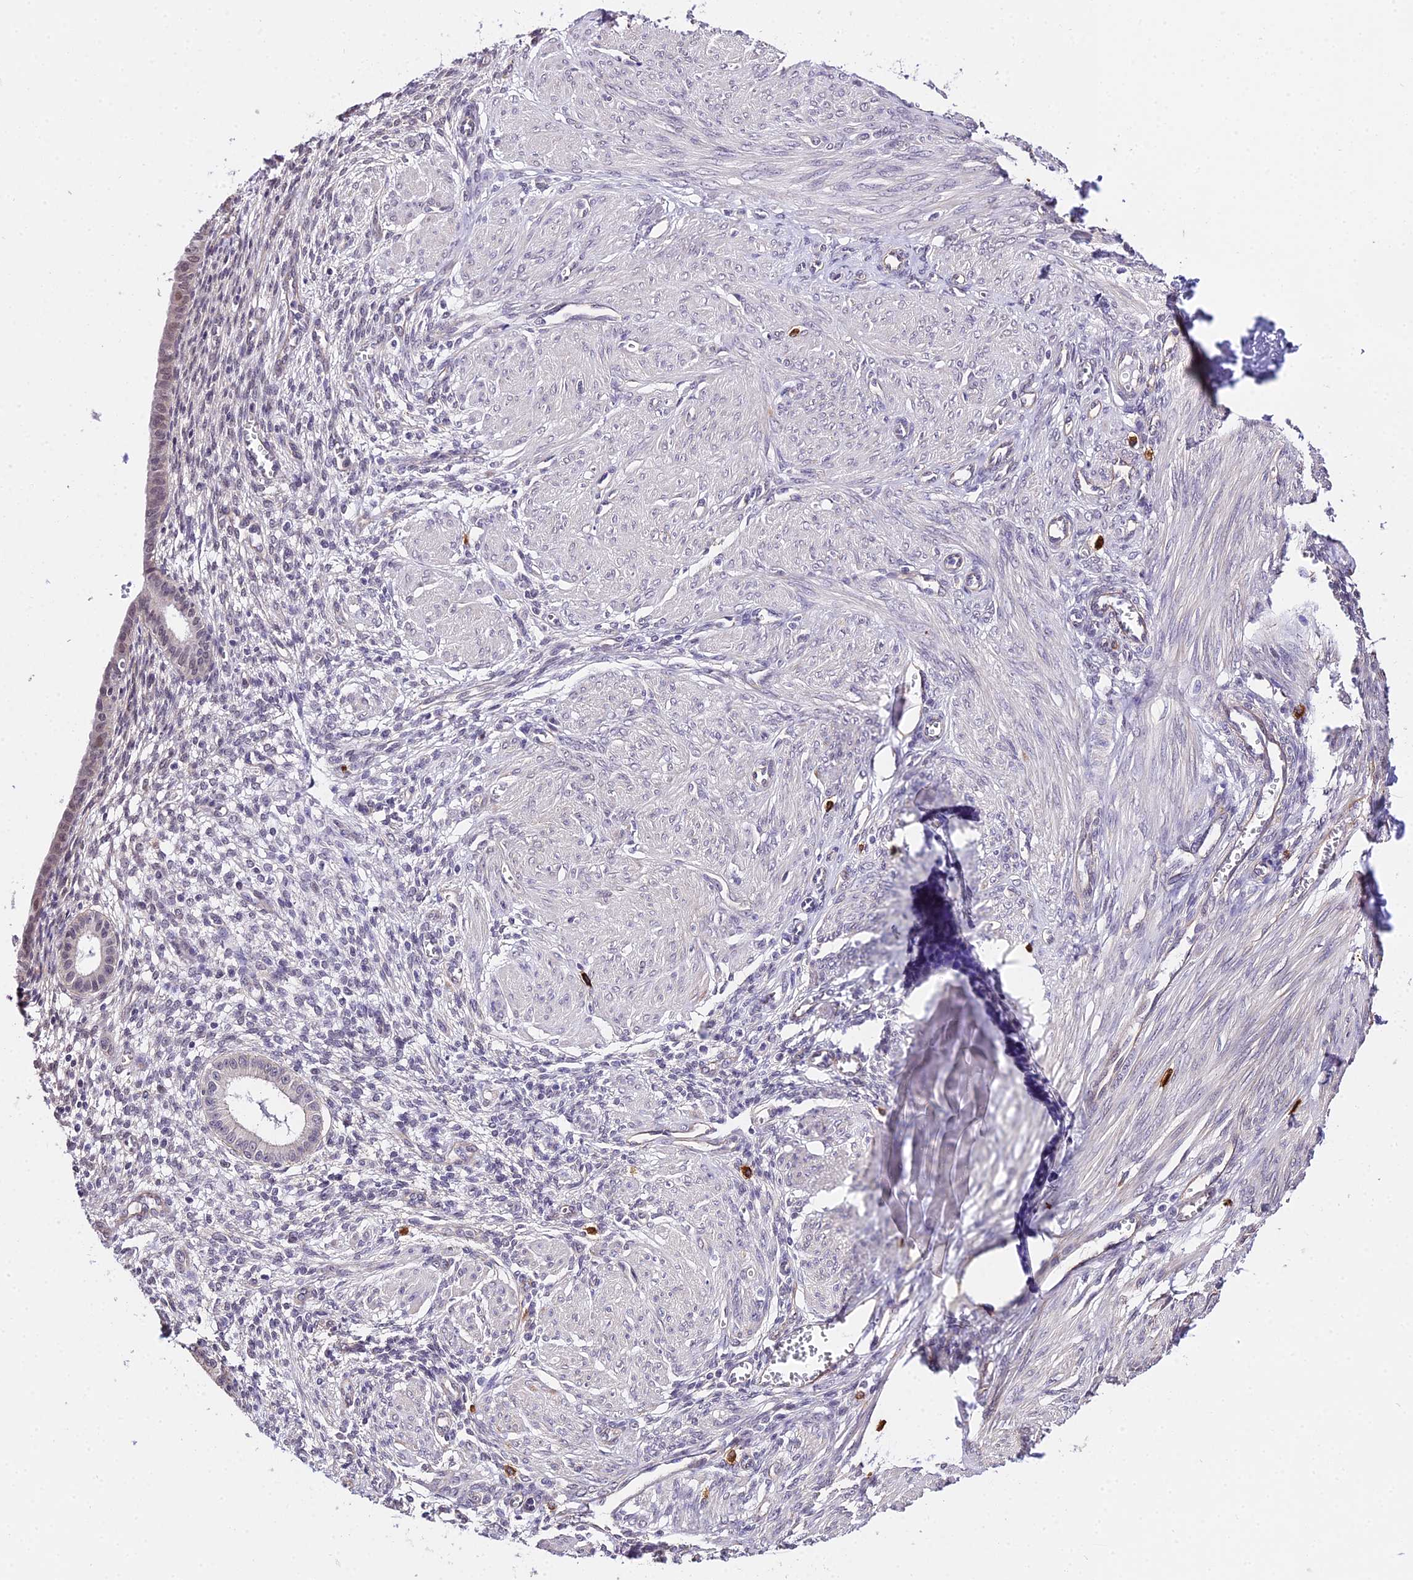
{"staining": {"intensity": "moderate", "quantity": "<25%", "location": "nuclear"}, "tissue": "endometrium", "cell_type": "Cells in endometrial stroma", "image_type": "normal", "snomed": [{"axis": "morphology", "description": "Normal tissue, NOS"}, {"axis": "topography", "description": "Endometrium"}], "caption": "Immunohistochemistry (IHC) histopathology image of benign endometrium stained for a protein (brown), which demonstrates low levels of moderate nuclear expression in approximately <25% of cells in endometrial stroma.", "gene": "POLR2I", "patient": {"sex": "female", "age": 72}}